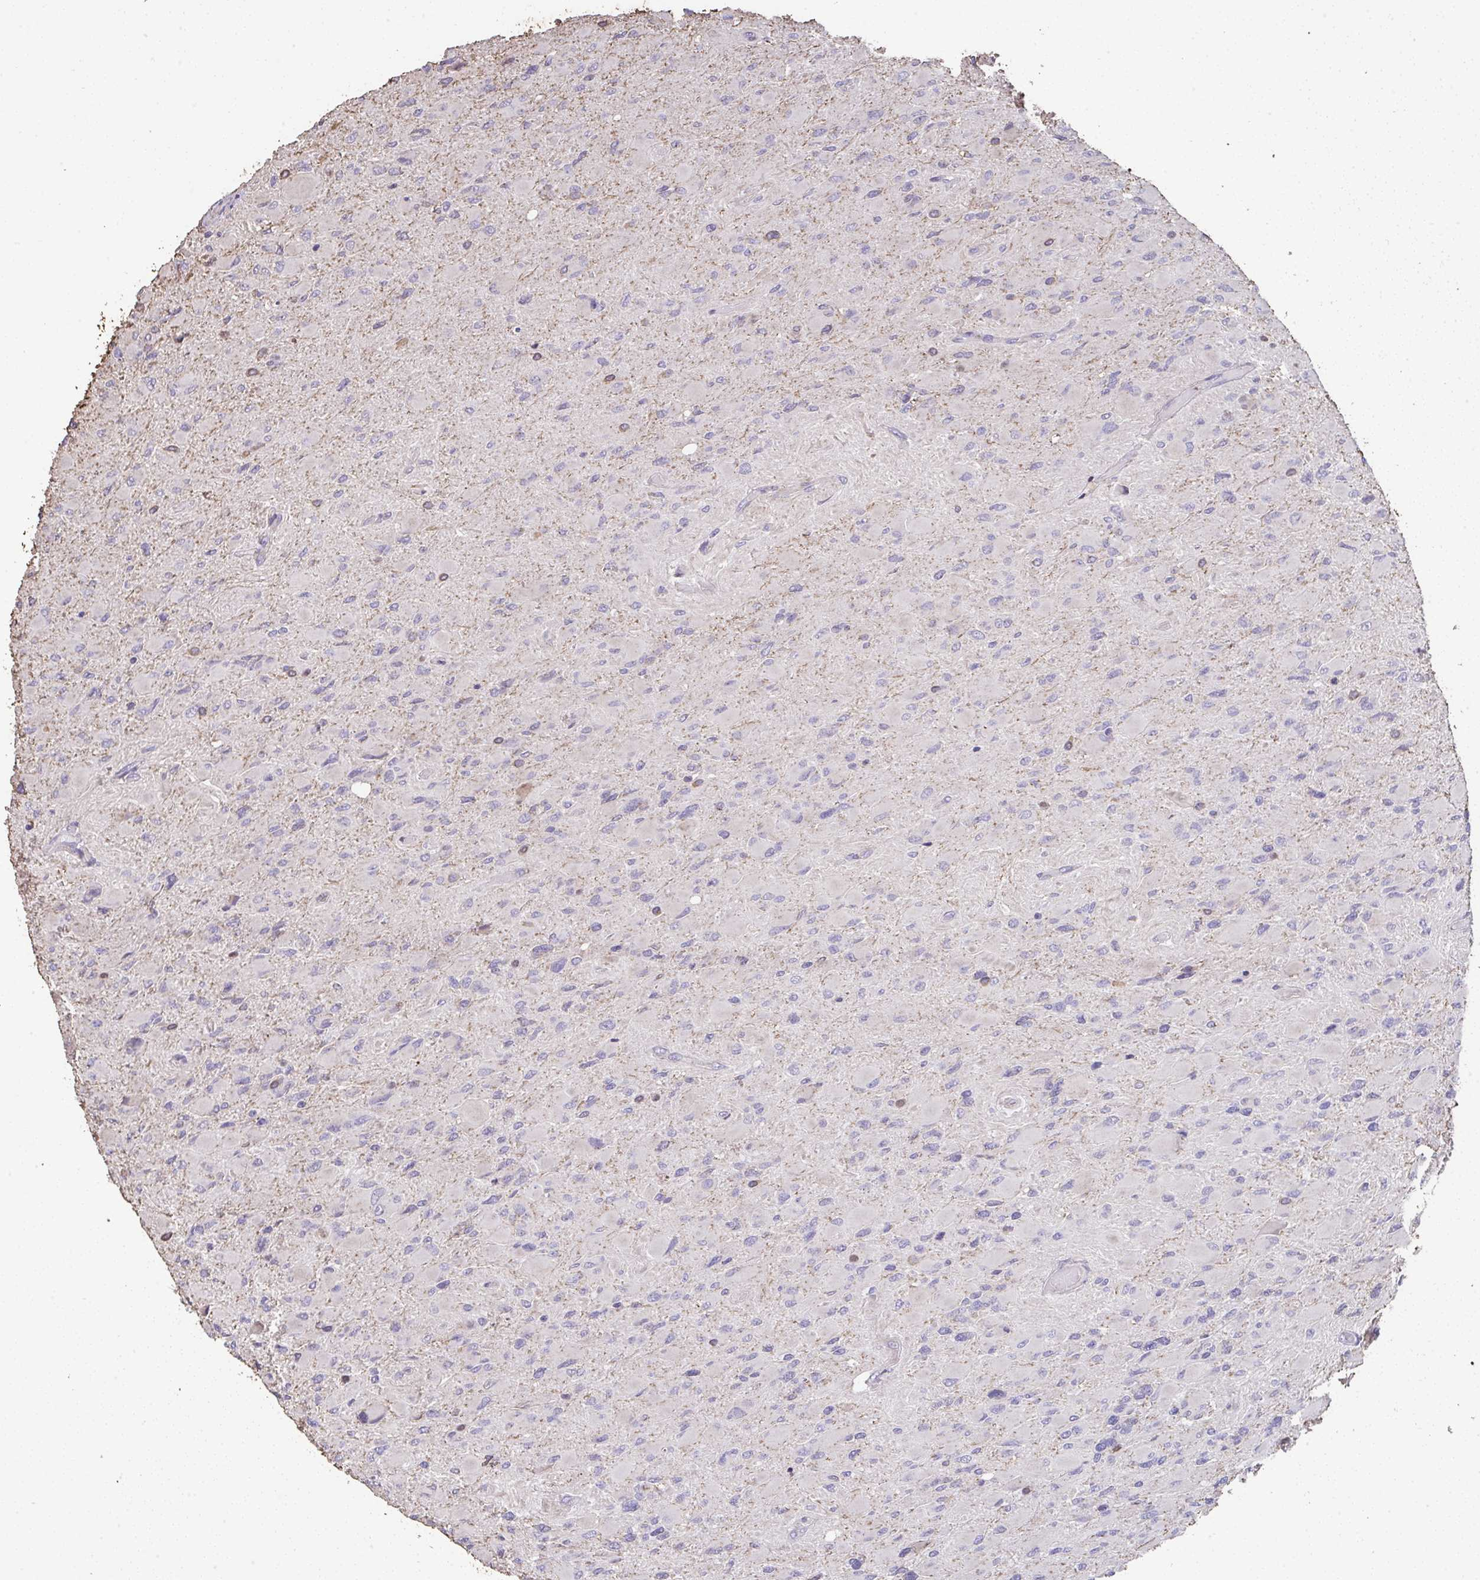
{"staining": {"intensity": "negative", "quantity": "none", "location": "none"}, "tissue": "glioma", "cell_type": "Tumor cells", "image_type": "cancer", "snomed": [{"axis": "morphology", "description": "Glioma, malignant, High grade"}, {"axis": "topography", "description": "Cerebral cortex"}], "caption": "An IHC image of malignant glioma (high-grade) is shown. There is no staining in tumor cells of malignant glioma (high-grade).", "gene": "RUNDC3B", "patient": {"sex": "female", "age": 36}}